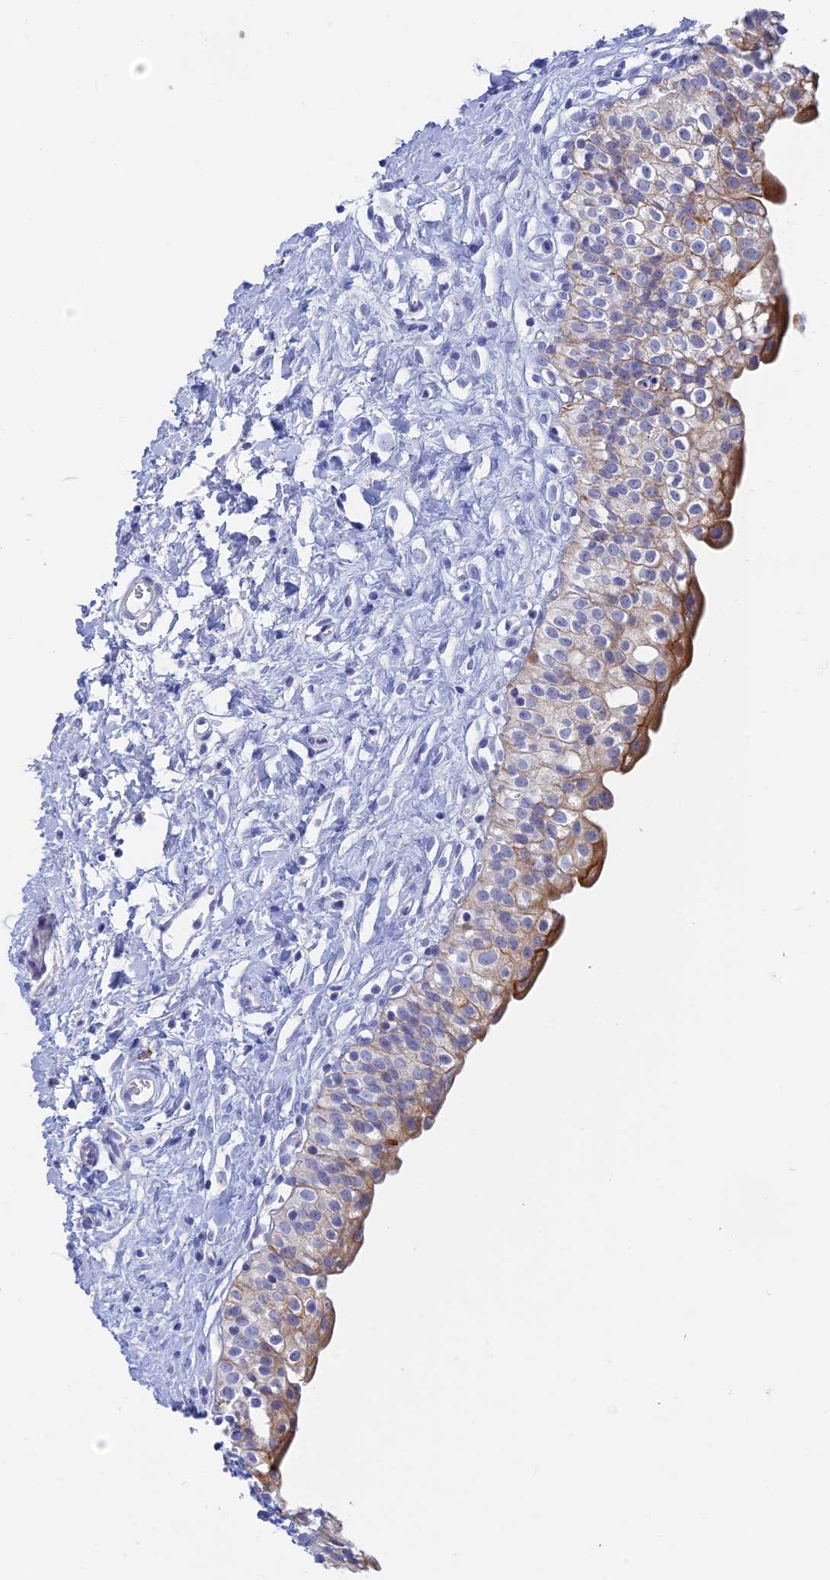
{"staining": {"intensity": "strong", "quantity": "<25%", "location": "cytoplasmic/membranous"}, "tissue": "urinary bladder", "cell_type": "Urothelial cells", "image_type": "normal", "snomed": [{"axis": "morphology", "description": "Normal tissue, NOS"}, {"axis": "topography", "description": "Urinary bladder"}], "caption": "Immunohistochemical staining of normal urinary bladder displays medium levels of strong cytoplasmic/membranous positivity in approximately <25% of urothelial cells. The staining was performed using DAB (3,3'-diaminobenzidine) to visualize the protein expression in brown, while the nuclei were stained in blue with hematoxylin (Magnification: 20x).", "gene": "CEP152", "patient": {"sex": "male", "age": 51}}